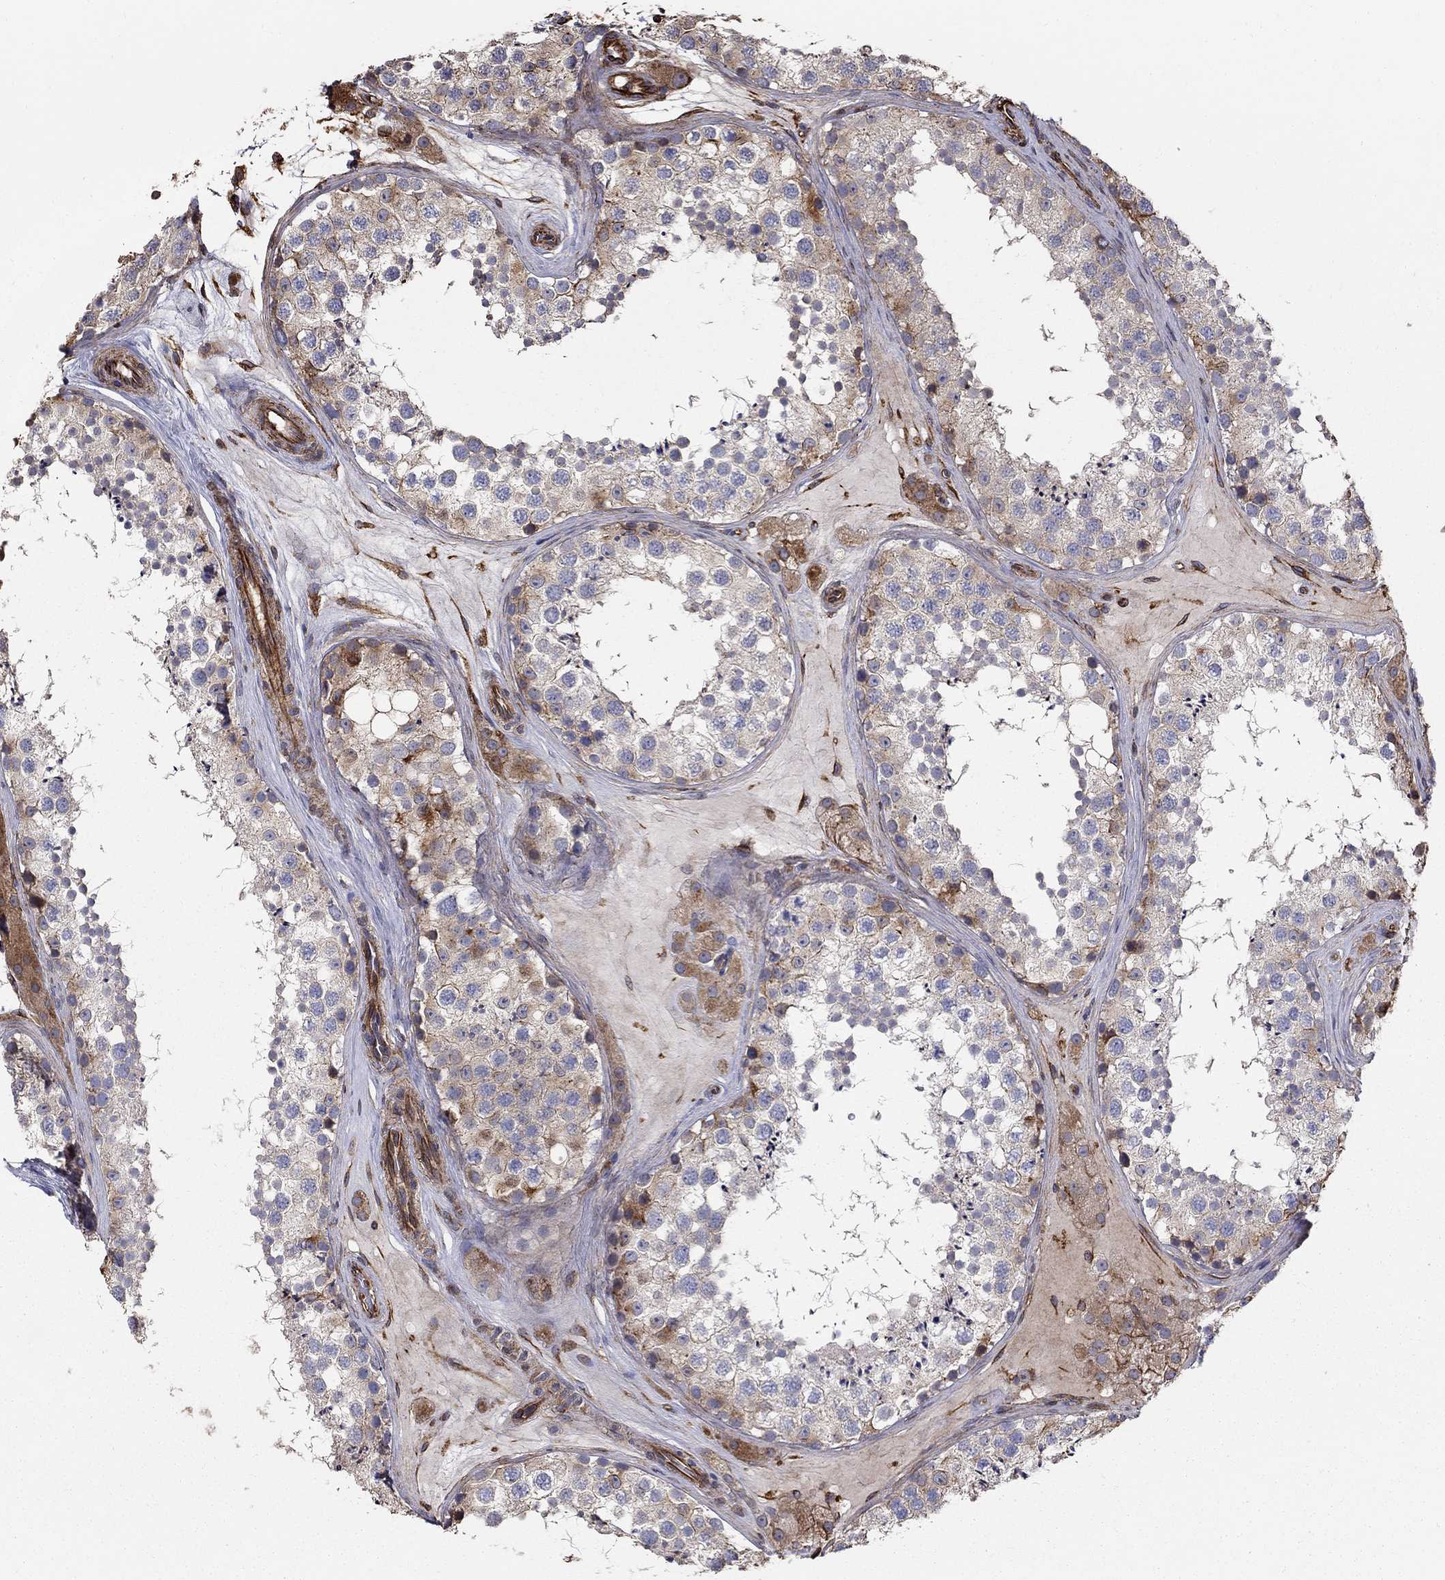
{"staining": {"intensity": "strong", "quantity": "<25%", "location": "cytoplasmic/membranous"}, "tissue": "testis", "cell_type": "Cells in seminiferous ducts", "image_type": "normal", "snomed": [{"axis": "morphology", "description": "Normal tissue, NOS"}, {"axis": "topography", "description": "Testis"}], "caption": "A high-resolution histopathology image shows IHC staining of unremarkable testis, which shows strong cytoplasmic/membranous positivity in about <25% of cells in seminiferous ducts.", "gene": "NPHP1", "patient": {"sex": "male", "age": 41}}